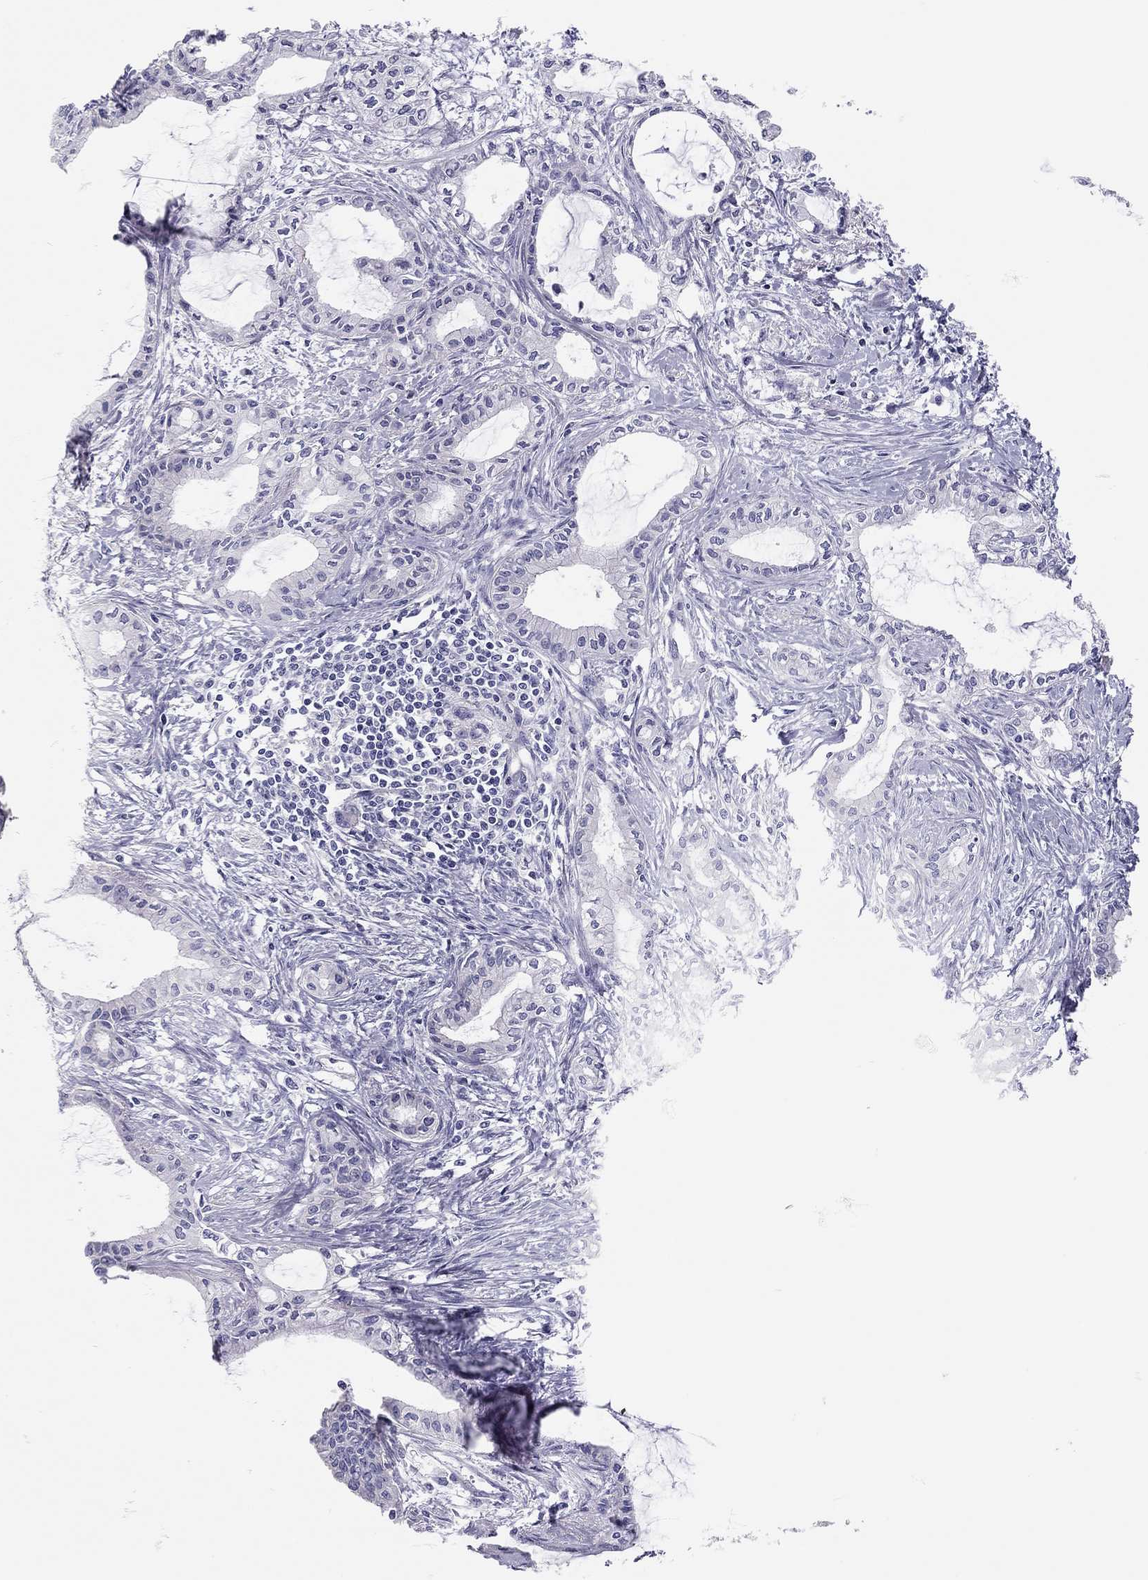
{"staining": {"intensity": "negative", "quantity": "none", "location": "none"}, "tissue": "pancreatic cancer", "cell_type": "Tumor cells", "image_type": "cancer", "snomed": [{"axis": "morphology", "description": "Adenocarcinoma, NOS"}, {"axis": "topography", "description": "Pancreas"}], "caption": "Pancreatic cancer was stained to show a protein in brown. There is no significant staining in tumor cells.", "gene": "SCARB1", "patient": {"sex": "male", "age": 48}}